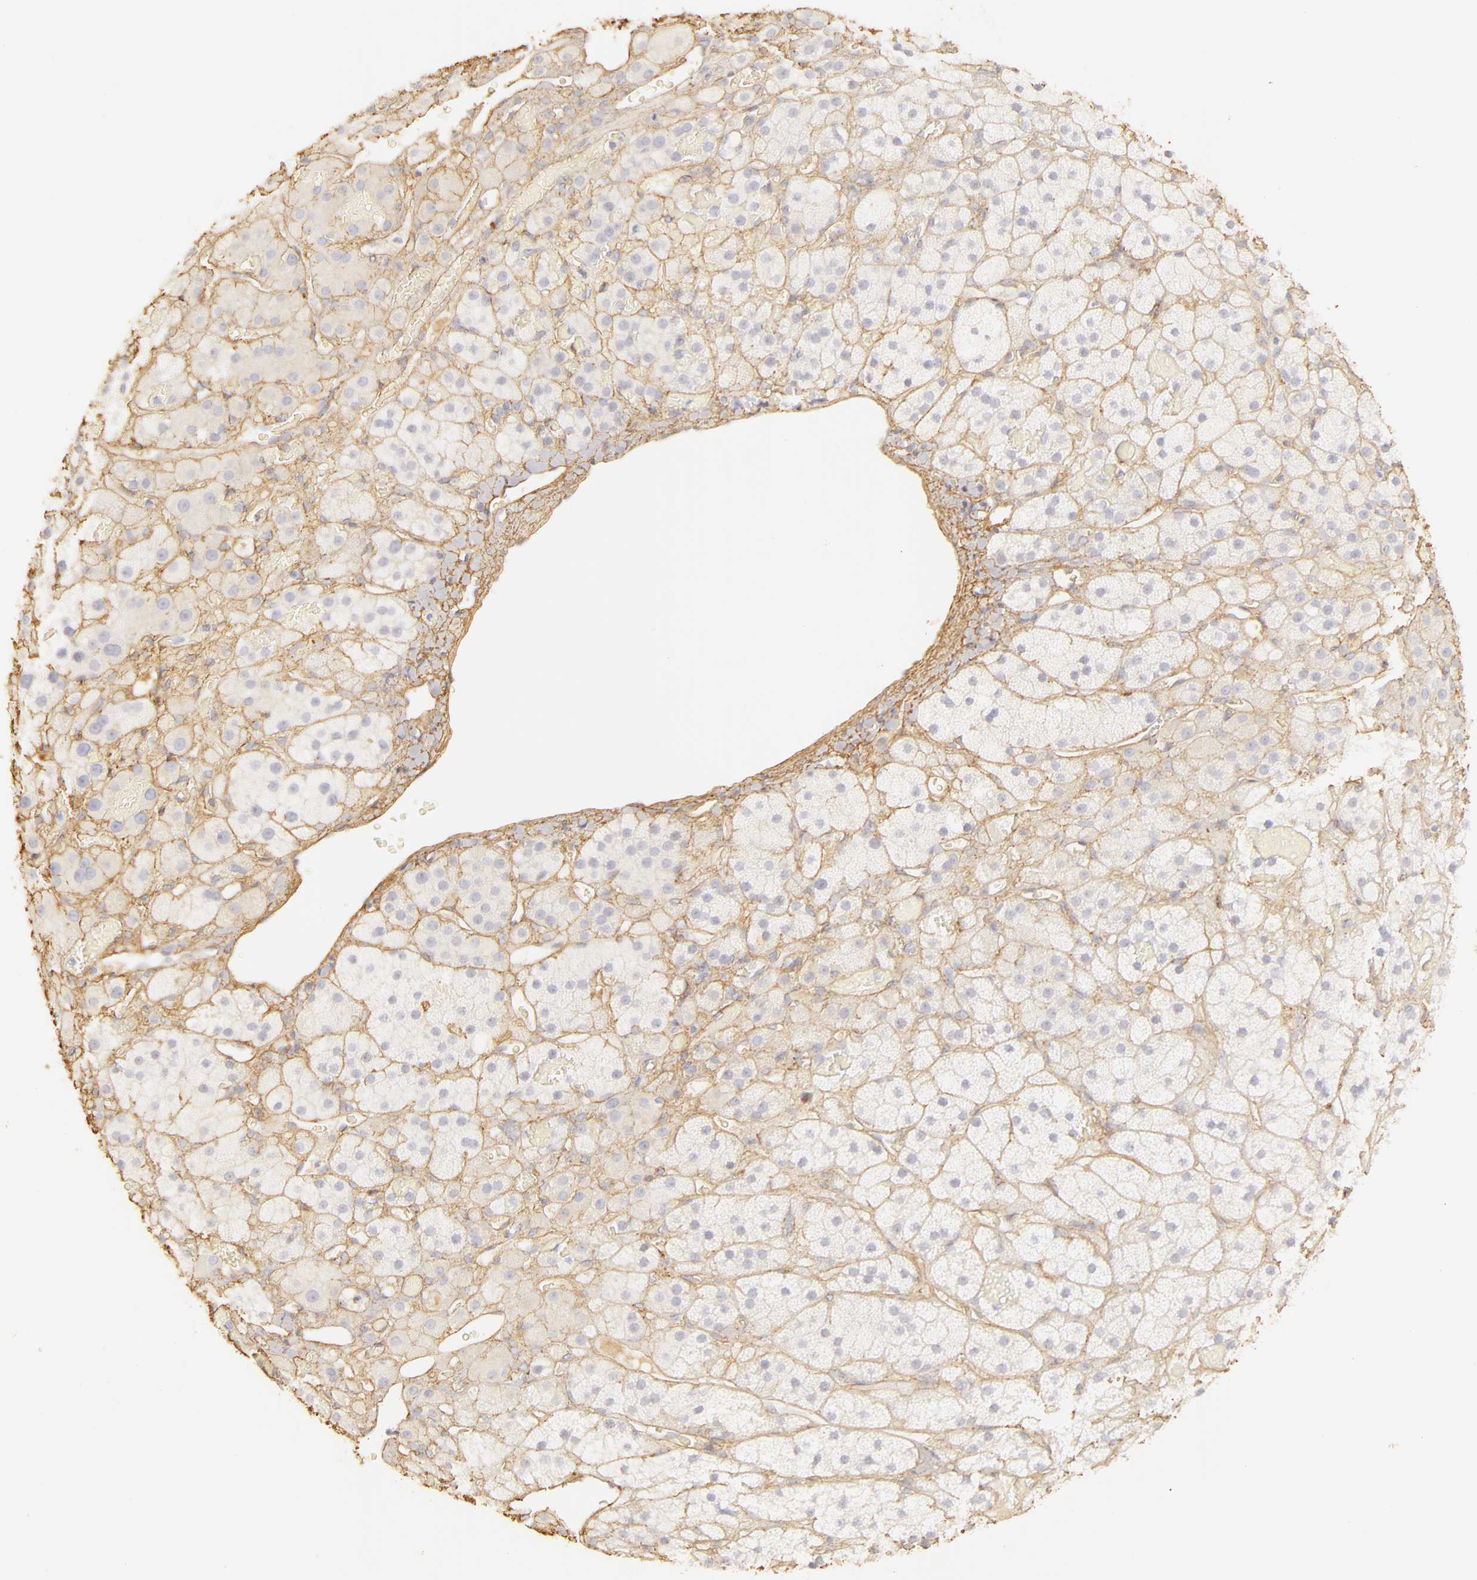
{"staining": {"intensity": "weak", "quantity": "<25%", "location": "cytoplasmic/membranous"}, "tissue": "adrenal gland", "cell_type": "Glandular cells", "image_type": "normal", "snomed": [{"axis": "morphology", "description": "Normal tissue, NOS"}, {"axis": "topography", "description": "Adrenal gland"}], "caption": "There is no significant staining in glandular cells of adrenal gland. (Immunohistochemistry, brightfield microscopy, high magnification).", "gene": "COL4A1", "patient": {"sex": "male", "age": 57}}